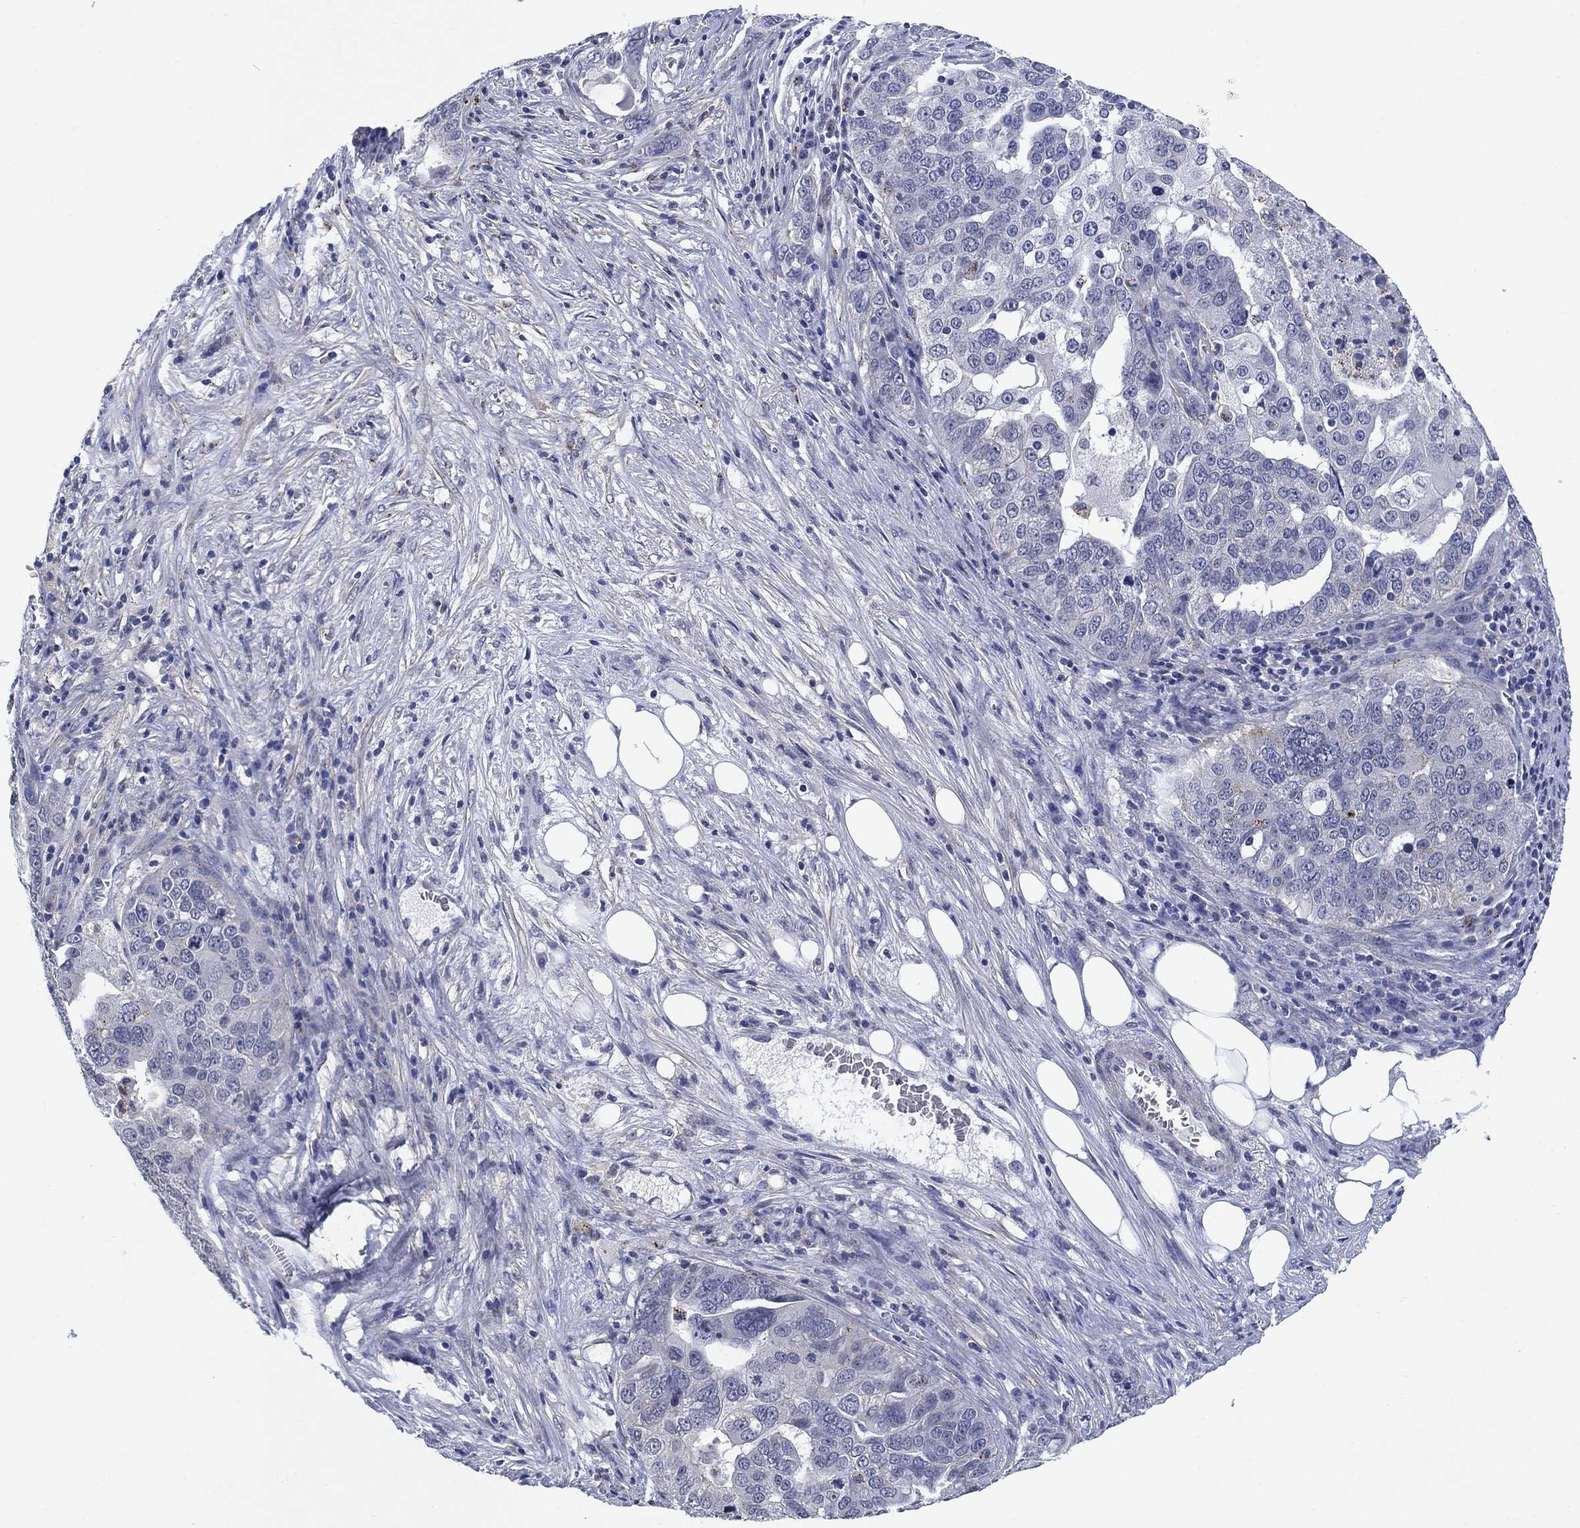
{"staining": {"intensity": "negative", "quantity": "none", "location": "none"}, "tissue": "ovarian cancer", "cell_type": "Tumor cells", "image_type": "cancer", "snomed": [{"axis": "morphology", "description": "Carcinoma, endometroid"}, {"axis": "topography", "description": "Soft tissue"}, {"axis": "topography", "description": "Ovary"}], "caption": "Immunohistochemical staining of human ovarian cancer demonstrates no significant positivity in tumor cells. (DAB IHC with hematoxylin counter stain).", "gene": "OTUB2", "patient": {"sex": "female", "age": 52}}